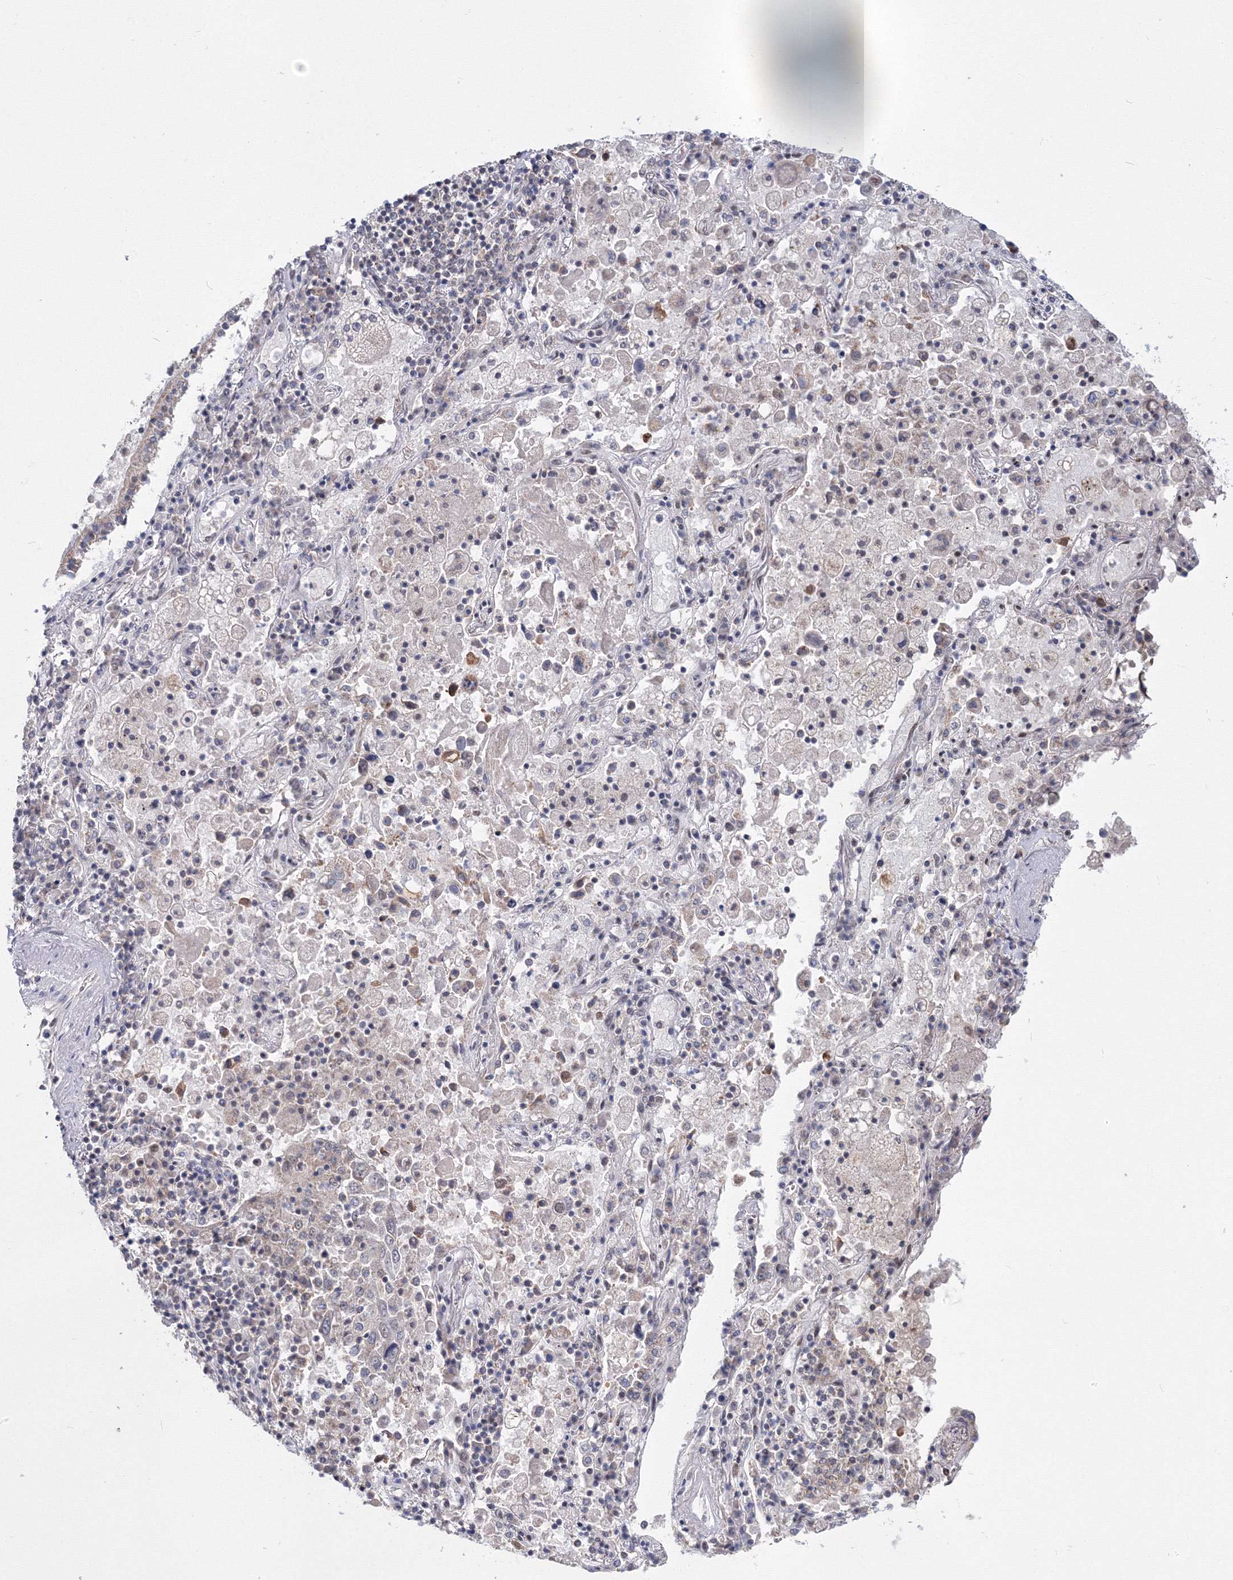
{"staining": {"intensity": "weak", "quantity": "<25%", "location": "cytoplasmic/membranous"}, "tissue": "lung cancer", "cell_type": "Tumor cells", "image_type": "cancer", "snomed": [{"axis": "morphology", "description": "Squamous cell carcinoma, NOS"}, {"axis": "topography", "description": "Lung"}], "caption": "Immunohistochemistry of squamous cell carcinoma (lung) displays no positivity in tumor cells.", "gene": "SF3B6", "patient": {"sex": "male", "age": 65}}